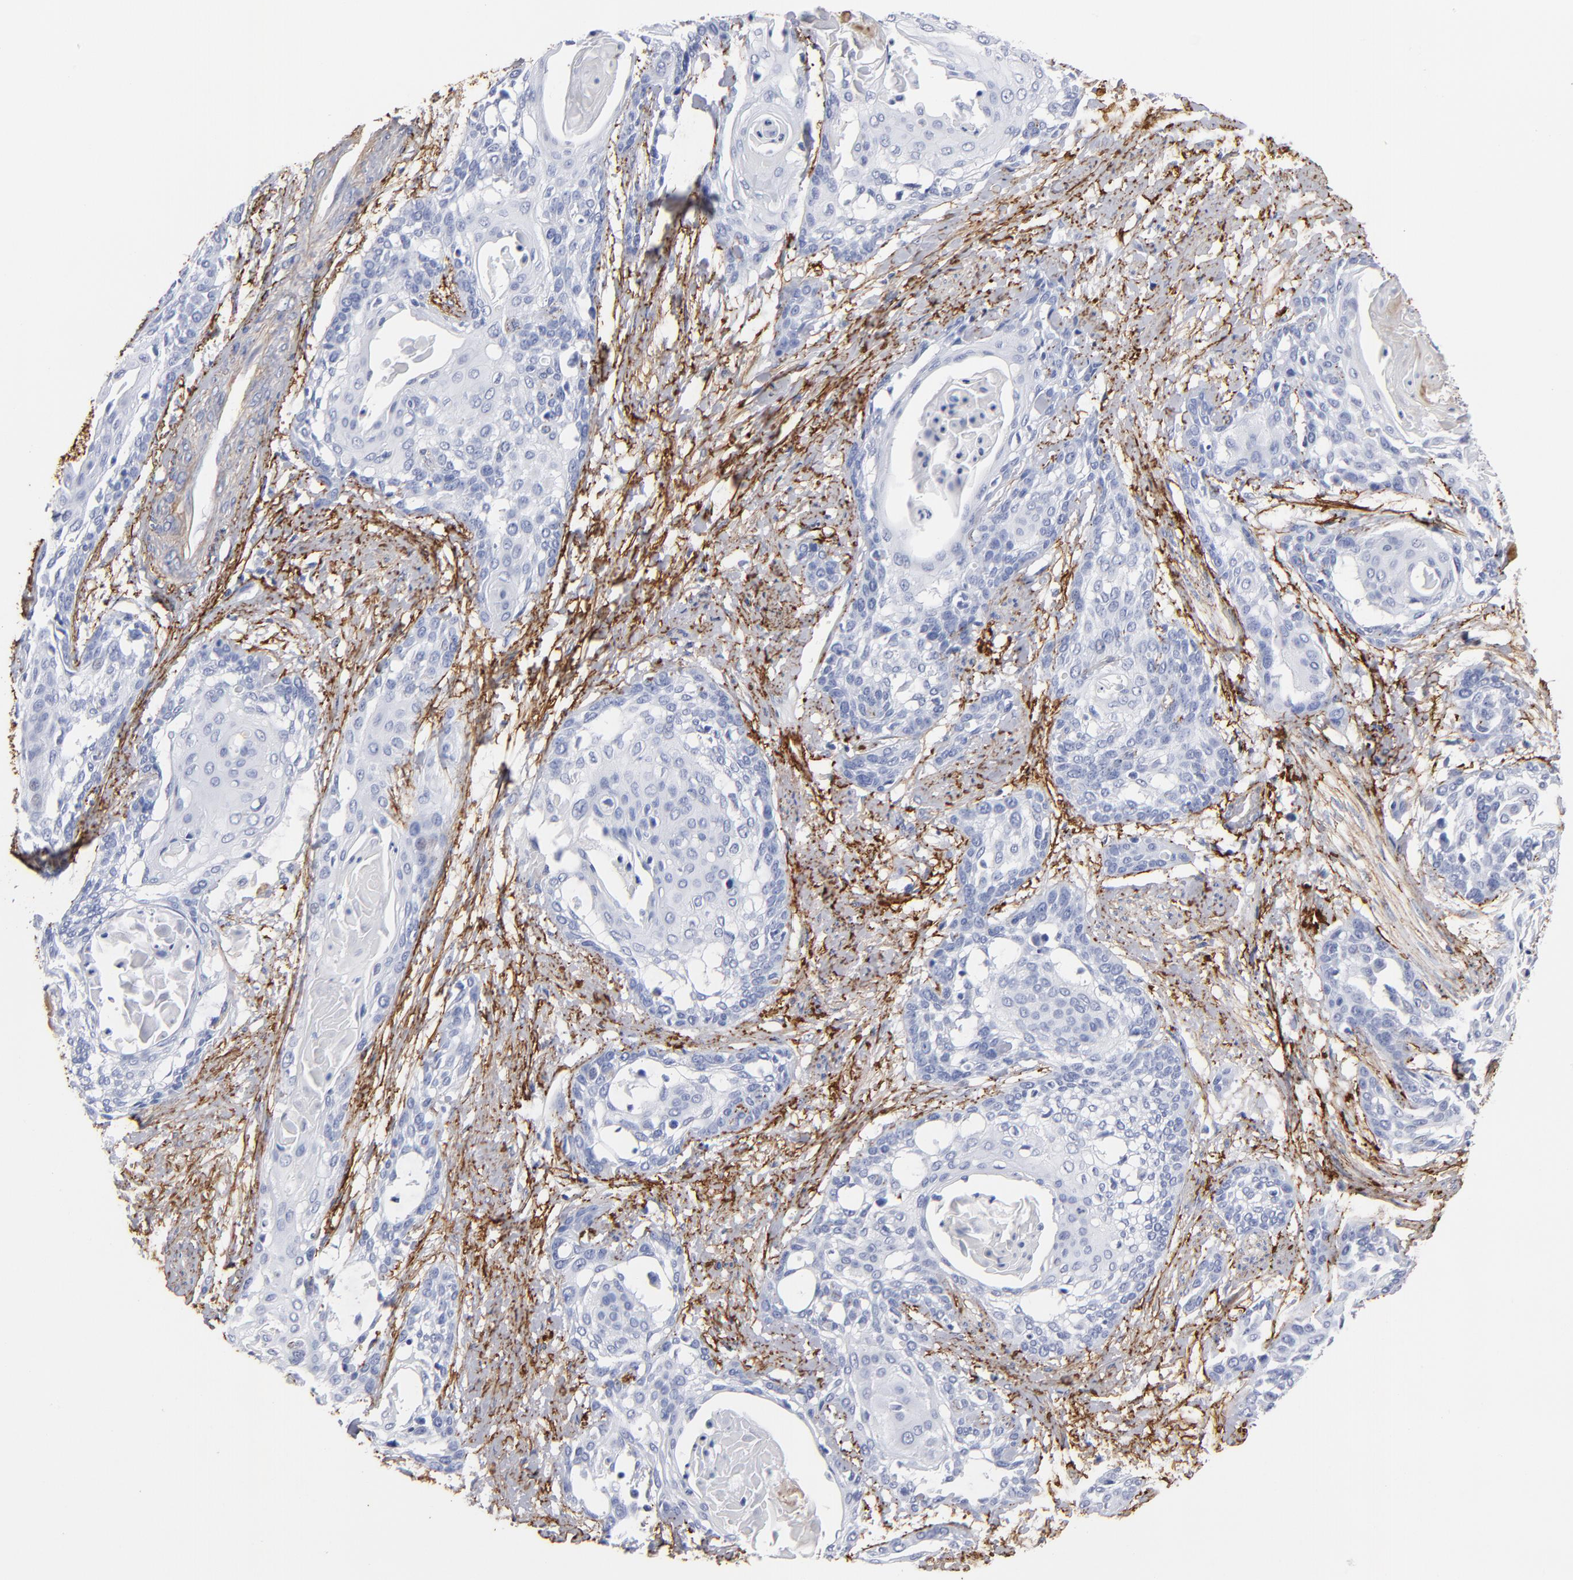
{"staining": {"intensity": "negative", "quantity": "none", "location": "none"}, "tissue": "cervical cancer", "cell_type": "Tumor cells", "image_type": "cancer", "snomed": [{"axis": "morphology", "description": "Squamous cell carcinoma, NOS"}, {"axis": "topography", "description": "Cervix"}], "caption": "Squamous cell carcinoma (cervical) was stained to show a protein in brown. There is no significant staining in tumor cells. (Stains: DAB immunohistochemistry (IHC) with hematoxylin counter stain, Microscopy: brightfield microscopy at high magnification).", "gene": "EMILIN1", "patient": {"sex": "female", "age": 57}}